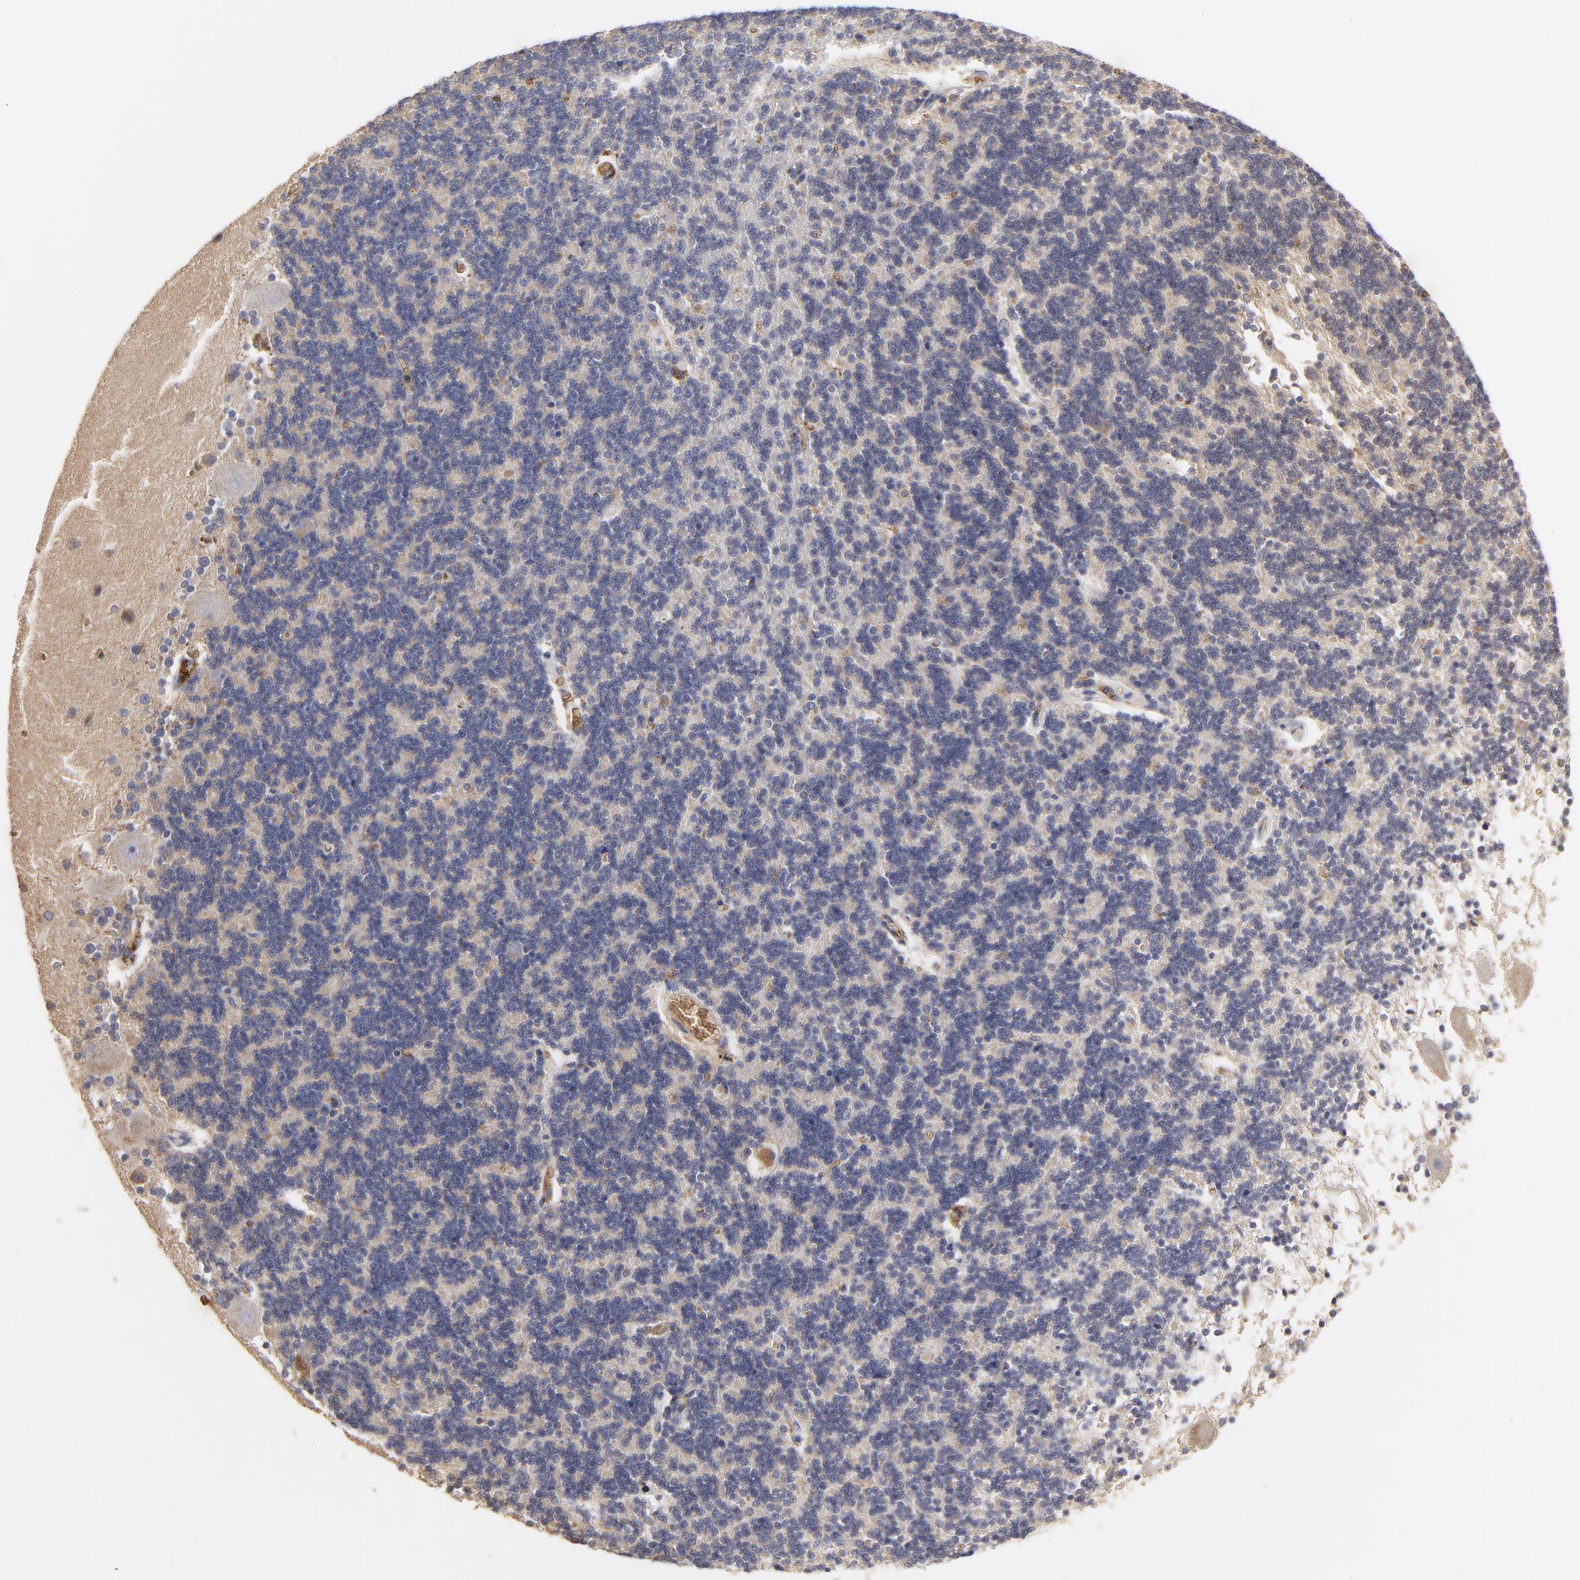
{"staining": {"intensity": "negative", "quantity": "none", "location": "none"}, "tissue": "cerebellum", "cell_type": "Cells in granular layer", "image_type": "normal", "snomed": [{"axis": "morphology", "description": "Normal tissue, NOS"}, {"axis": "topography", "description": "Cerebellum"}], "caption": "Cerebellum stained for a protein using immunohistochemistry (IHC) displays no expression cells in granular layer.", "gene": "PAG1", "patient": {"sex": "female", "age": 54}}